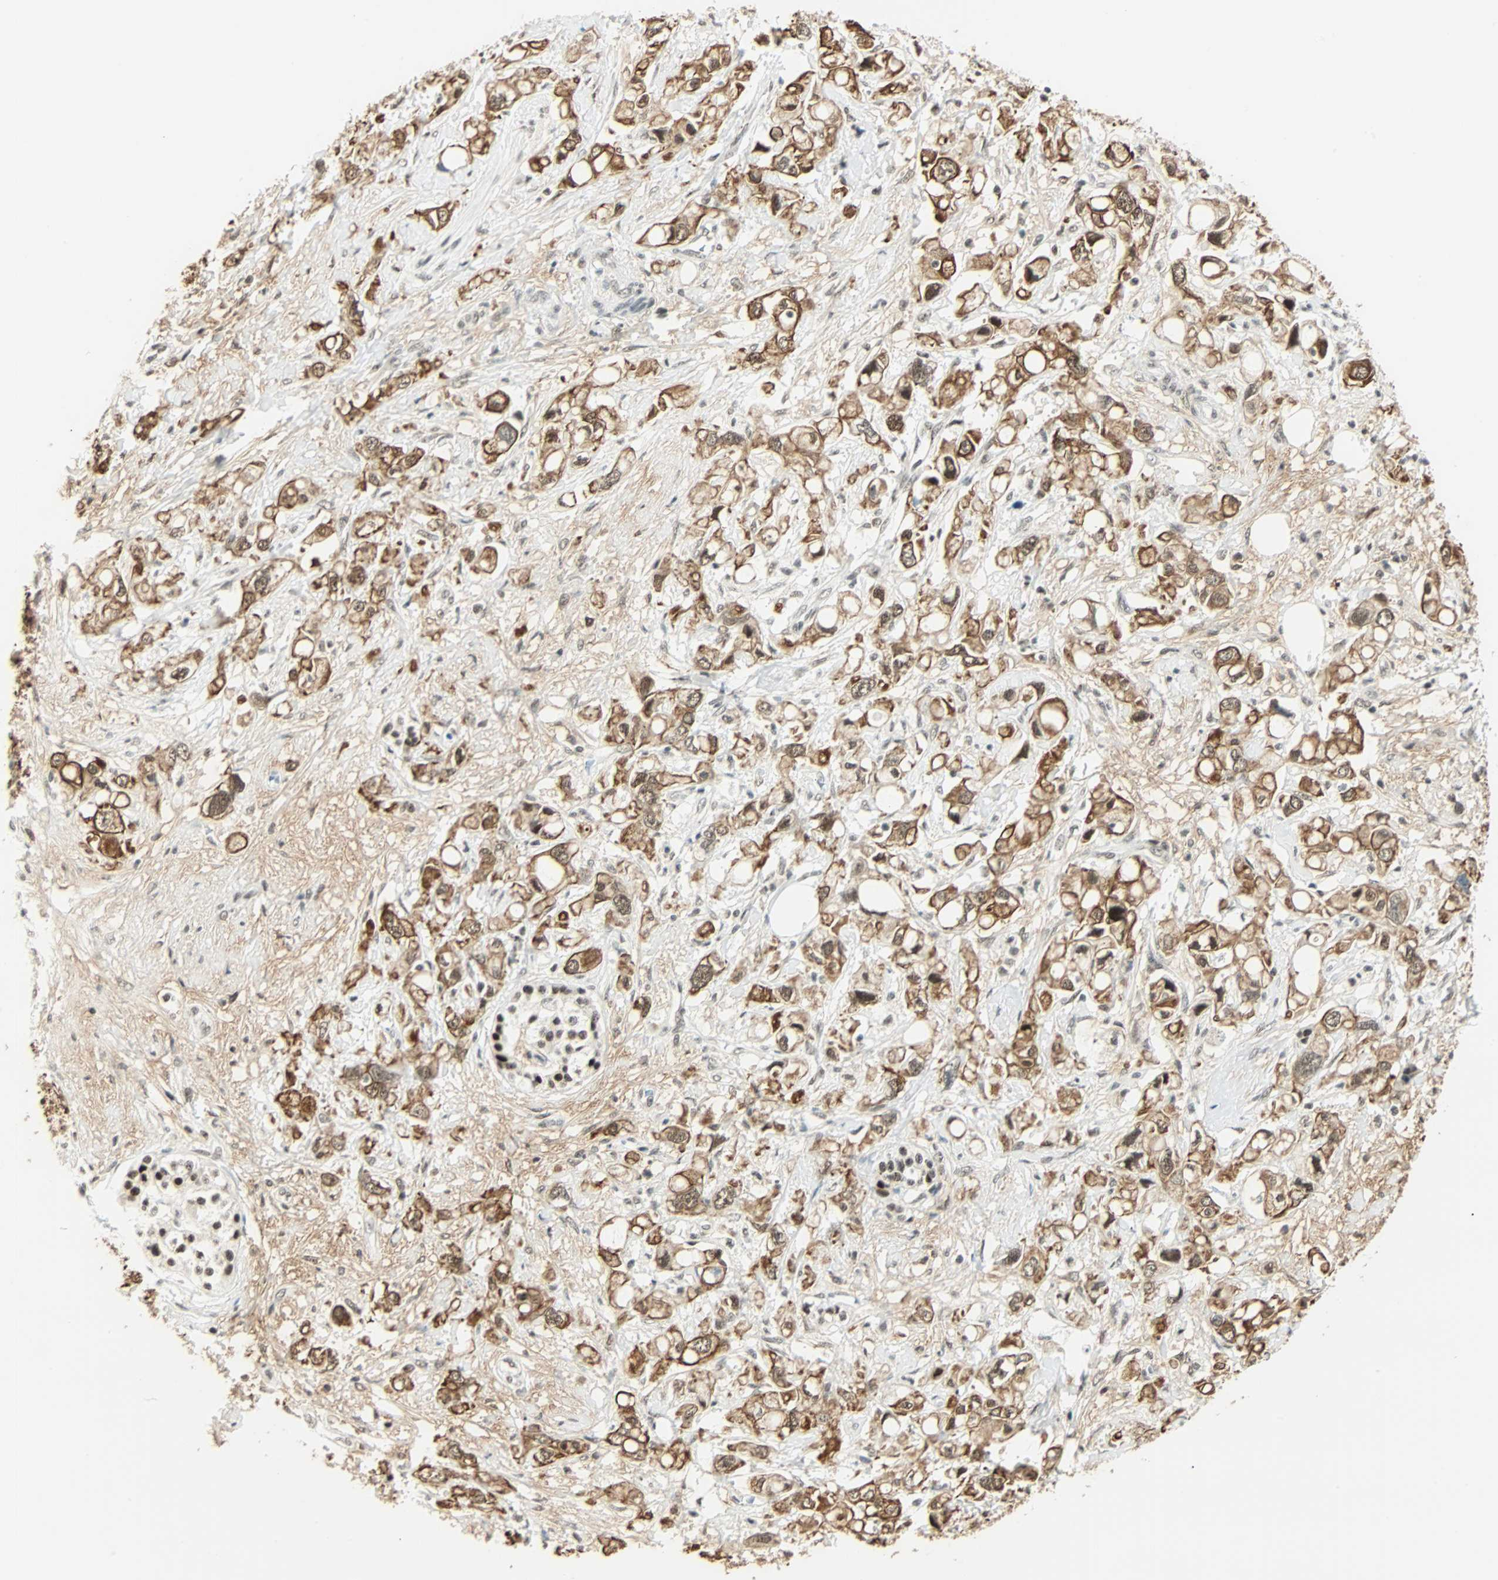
{"staining": {"intensity": "strong", "quantity": ">75%", "location": "cytoplasmic/membranous"}, "tissue": "pancreatic cancer", "cell_type": "Tumor cells", "image_type": "cancer", "snomed": [{"axis": "morphology", "description": "Adenocarcinoma, NOS"}, {"axis": "topography", "description": "Pancreas"}], "caption": "Adenocarcinoma (pancreatic) stained with DAB immunohistochemistry (IHC) demonstrates high levels of strong cytoplasmic/membranous positivity in about >75% of tumor cells.", "gene": "NELFE", "patient": {"sex": "female", "age": 56}}